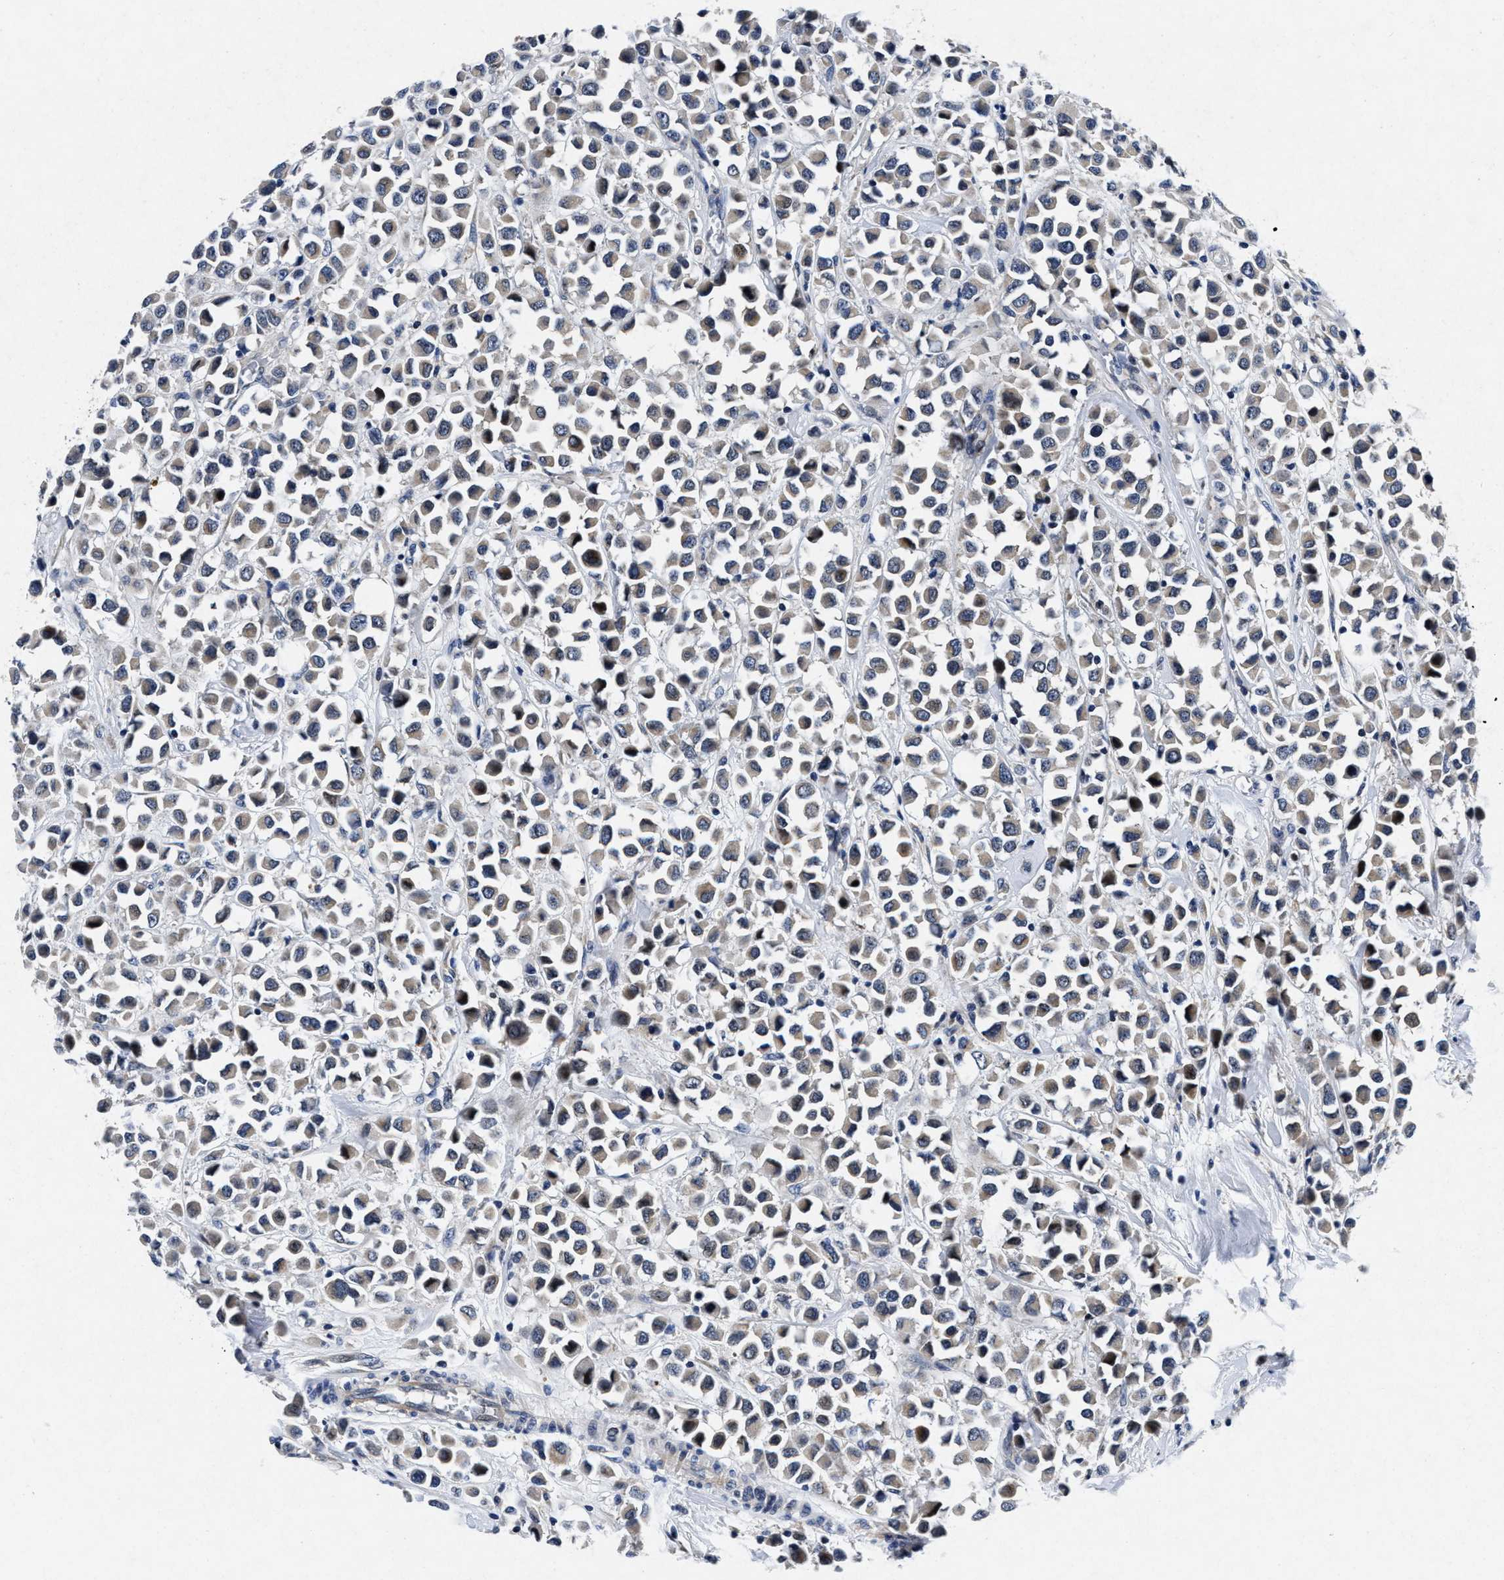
{"staining": {"intensity": "weak", "quantity": "<25%", "location": "cytoplasmic/membranous"}, "tissue": "breast cancer", "cell_type": "Tumor cells", "image_type": "cancer", "snomed": [{"axis": "morphology", "description": "Duct carcinoma"}, {"axis": "topography", "description": "Breast"}], "caption": "This is a photomicrograph of immunohistochemistry (IHC) staining of breast intraductal carcinoma, which shows no expression in tumor cells.", "gene": "LAD1", "patient": {"sex": "female", "age": 61}}